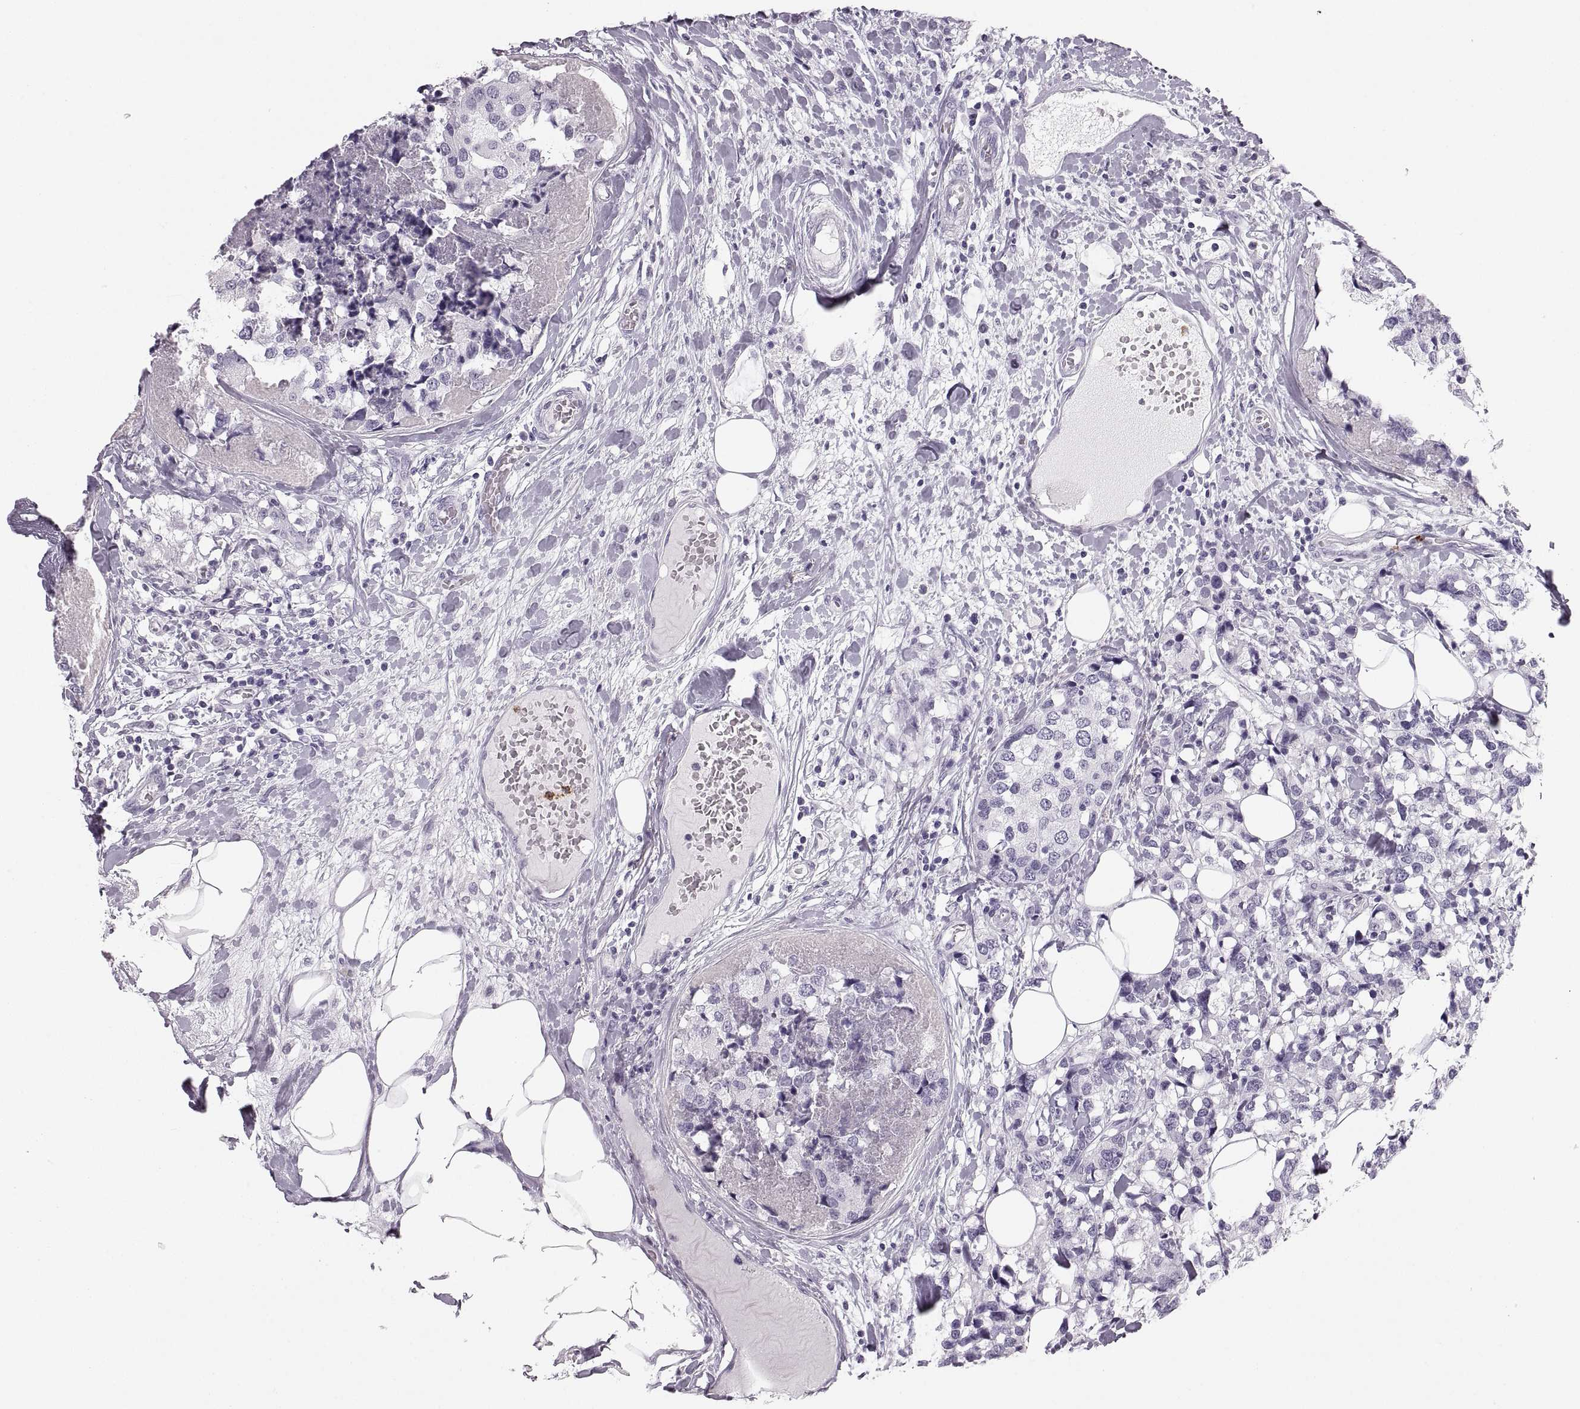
{"staining": {"intensity": "negative", "quantity": "none", "location": "none"}, "tissue": "breast cancer", "cell_type": "Tumor cells", "image_type": "cancer", "snomed": [{"axis": "morphology", "description": "Lobular carcinoma"}, {"axis": "topography", "description": "Breast"}], "caption": "A high-resolution micrograph shows immunohistochemistry (IHC) staining of breast cancer (lobular carcinoma), which demonstrates no significant positivity in tumor cells. (DAB immunohistochemistry with hematoxylin counter stain).", "gene": "MILR1", "patient": {"sex": "female", "age": 59}}